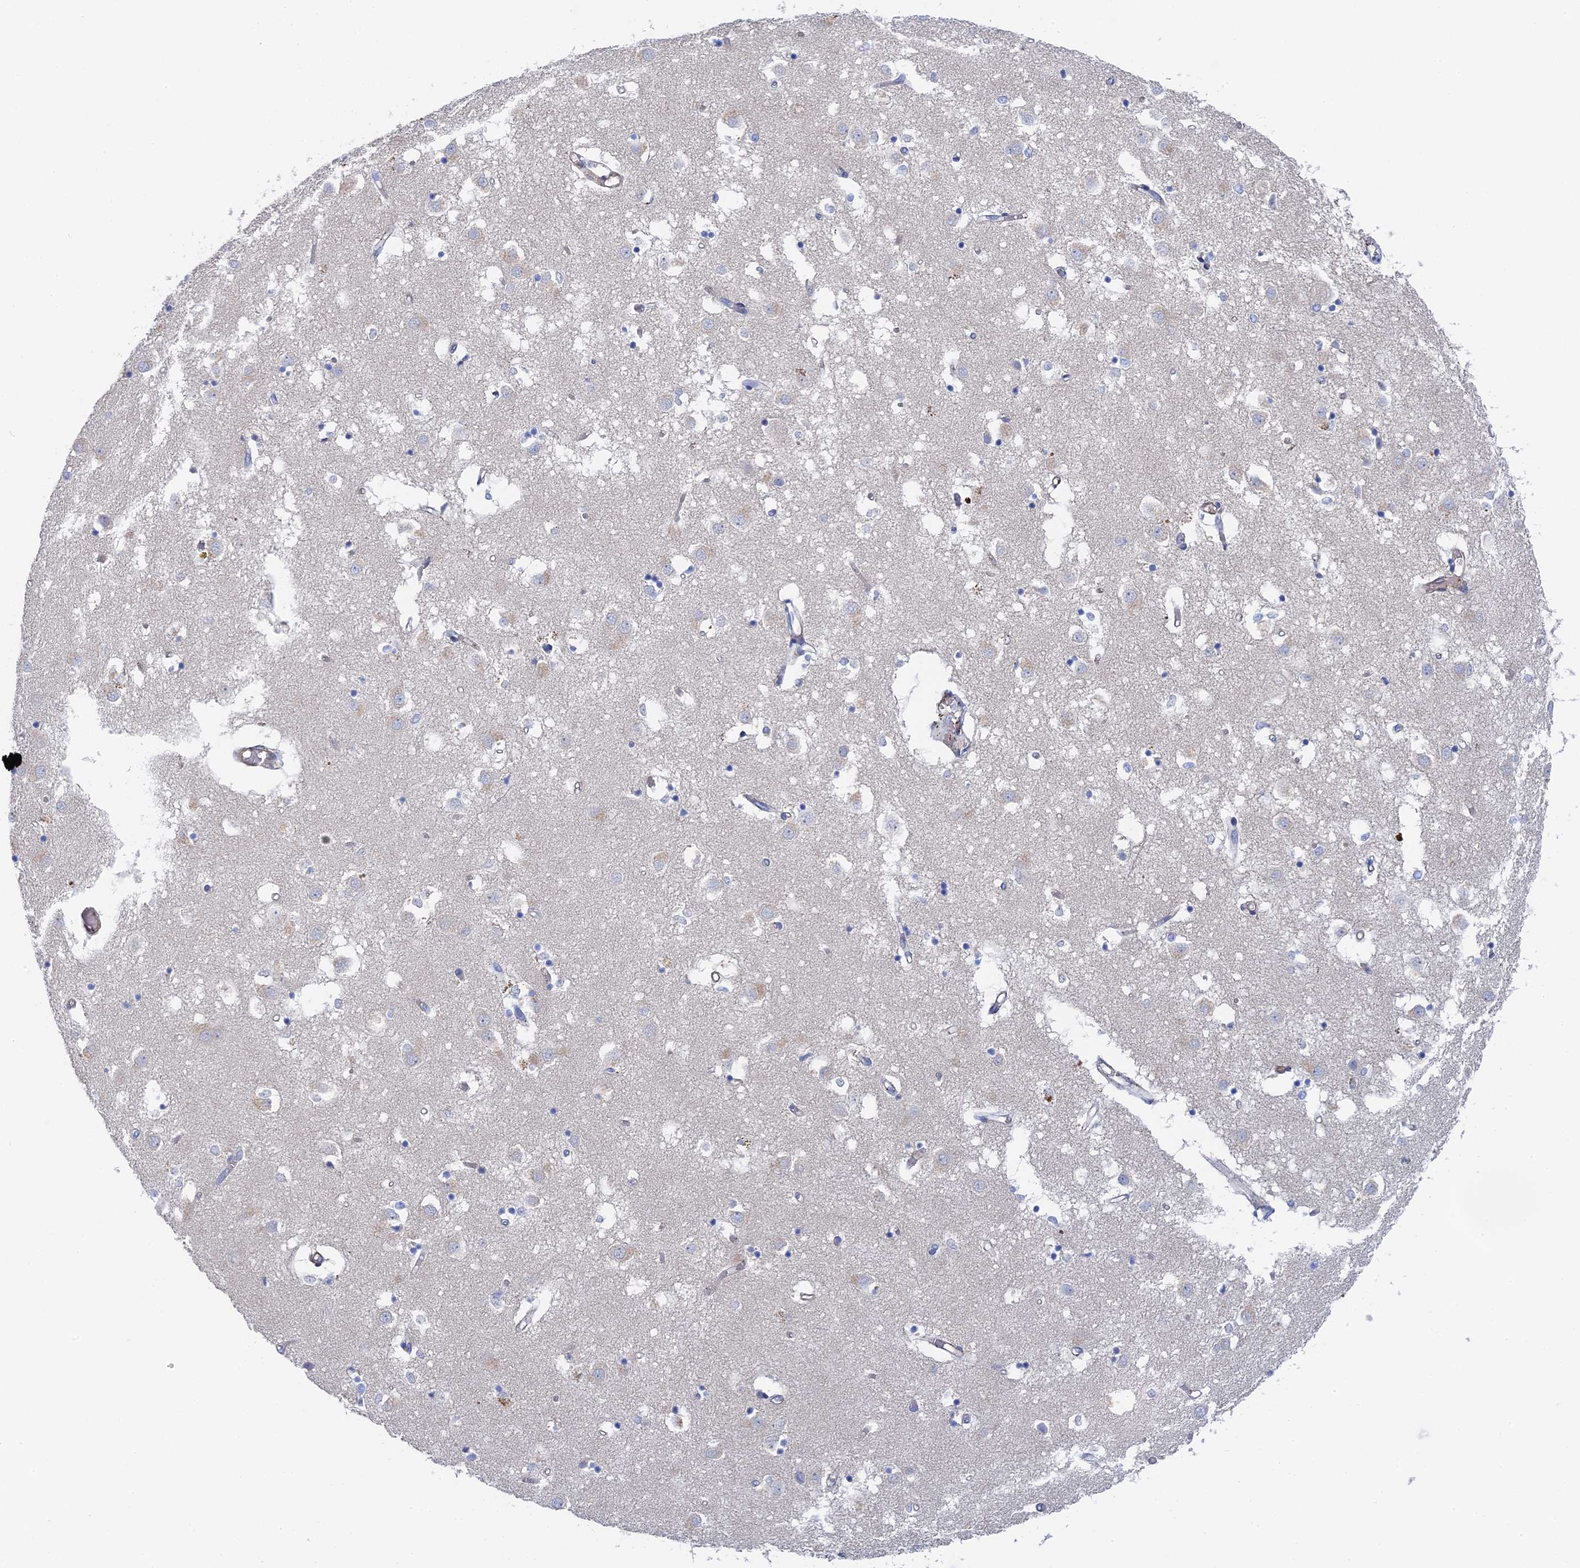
{"staining": {"intensity": "negative", "quantity": "none", "location": "none"}, "tissue": "caudate", "cell_type": "Glial cells", "image_type": "normal", "snomed": [{"axis": "morphology", "description": "Normal tissue, NOS"}, {"axis": "topography", "description": "Lateral ventricle wall"}], "caption": "This histopathology image is of normal caudate stained with IHC to label a protein in brown with the nuclei are counter-stained blue. There is no expression in glial cells.", "gene": "MTHFSD", "patient": {"sex": "male", "age": 70}}